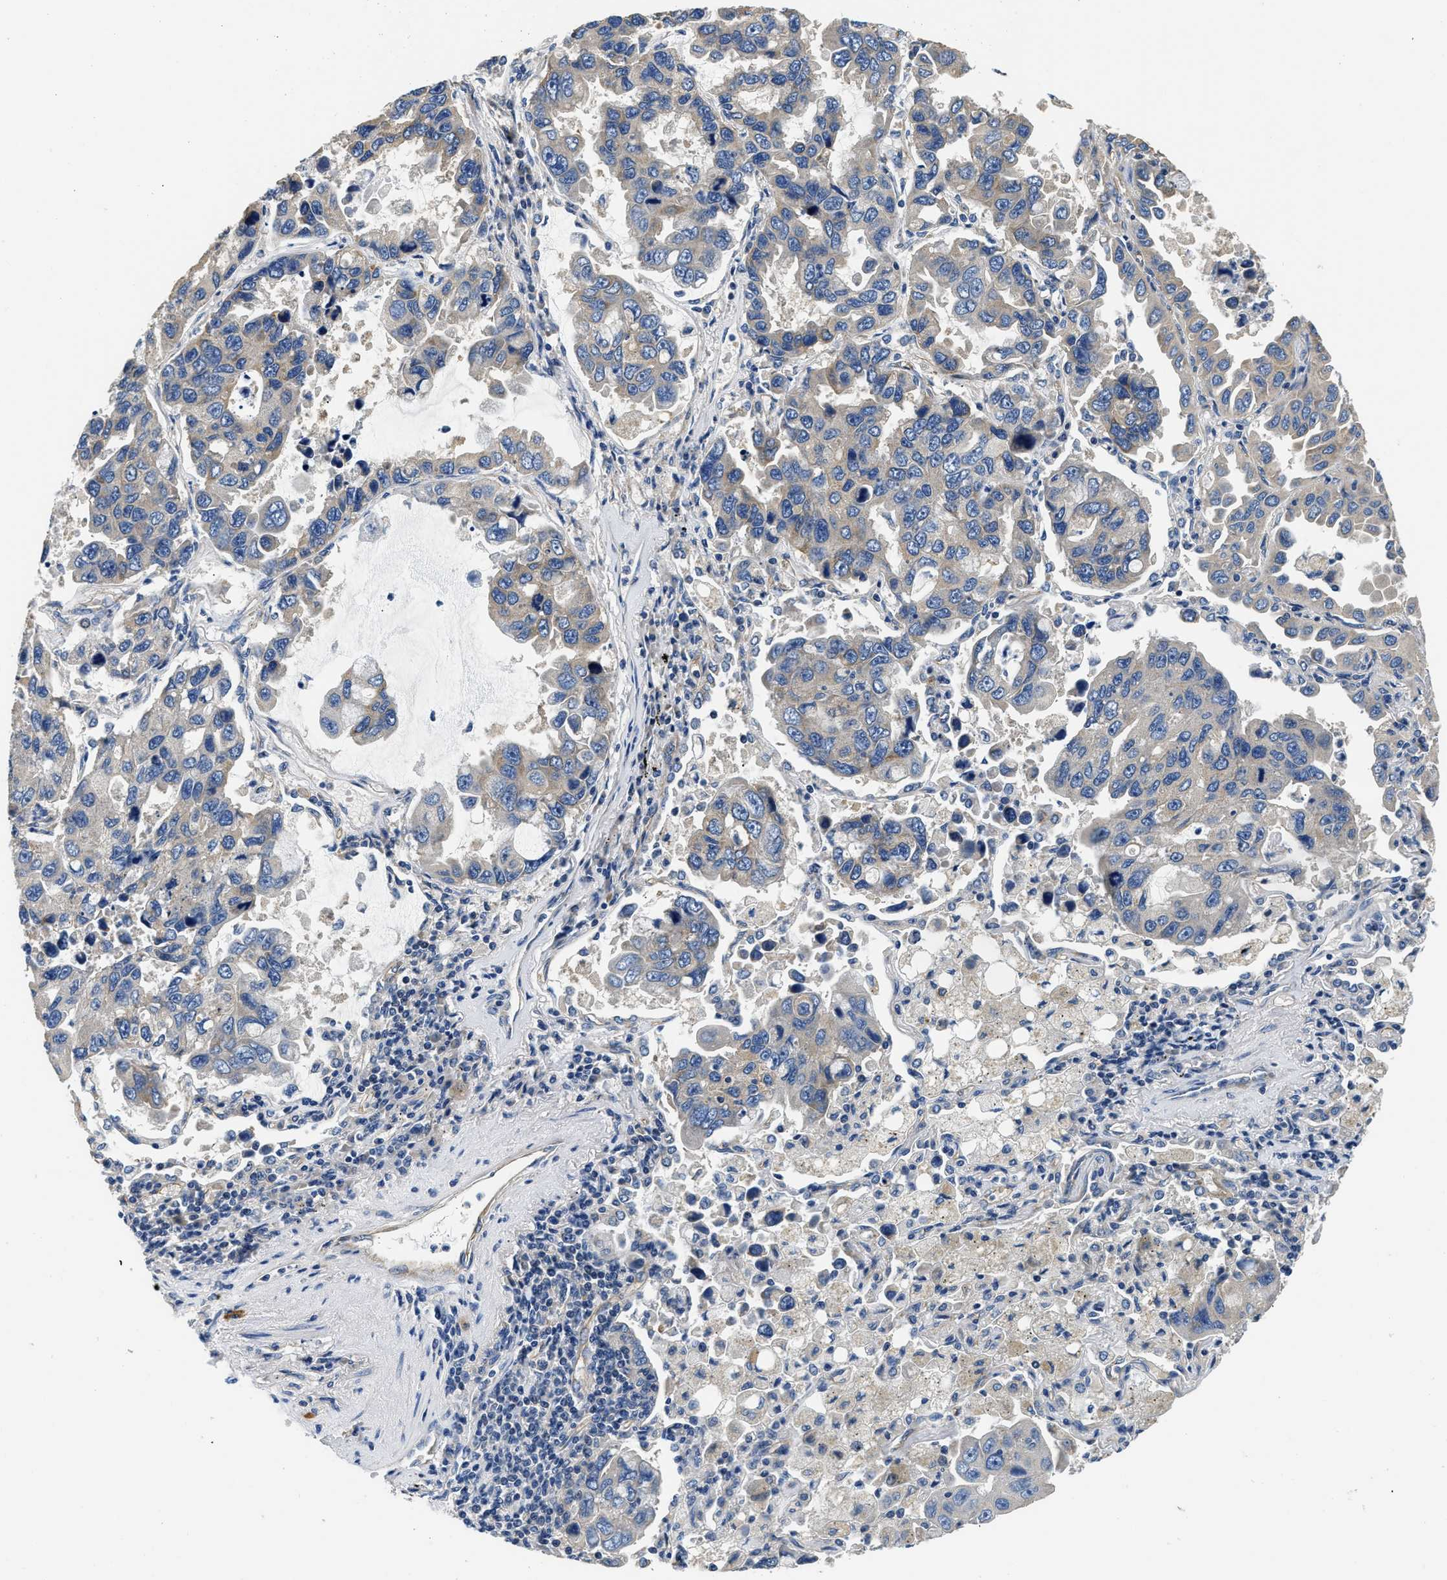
{"staining": {"intensity": "negative", "quantity": "none", "location": "none"}, "tissue": "lung cancer", "cell_type": "Tumor cells", "image_type": "cancer", "snomed": [{"axis": "morphology", "description": "Adenocarcinoma, NOS"}, {"axis": "topography", "description": "Lung"}], "caption": "High magnification brightfield microscopy of adenocarcinoma (lung) stained with DAB (3,3'-diaminobenzidine) (brown) and counterstained with hematoxylin (blue): tumor cells show no significant staining.", "gene": "CSDE1", "patient": {"sex": "male", "age": 64}}